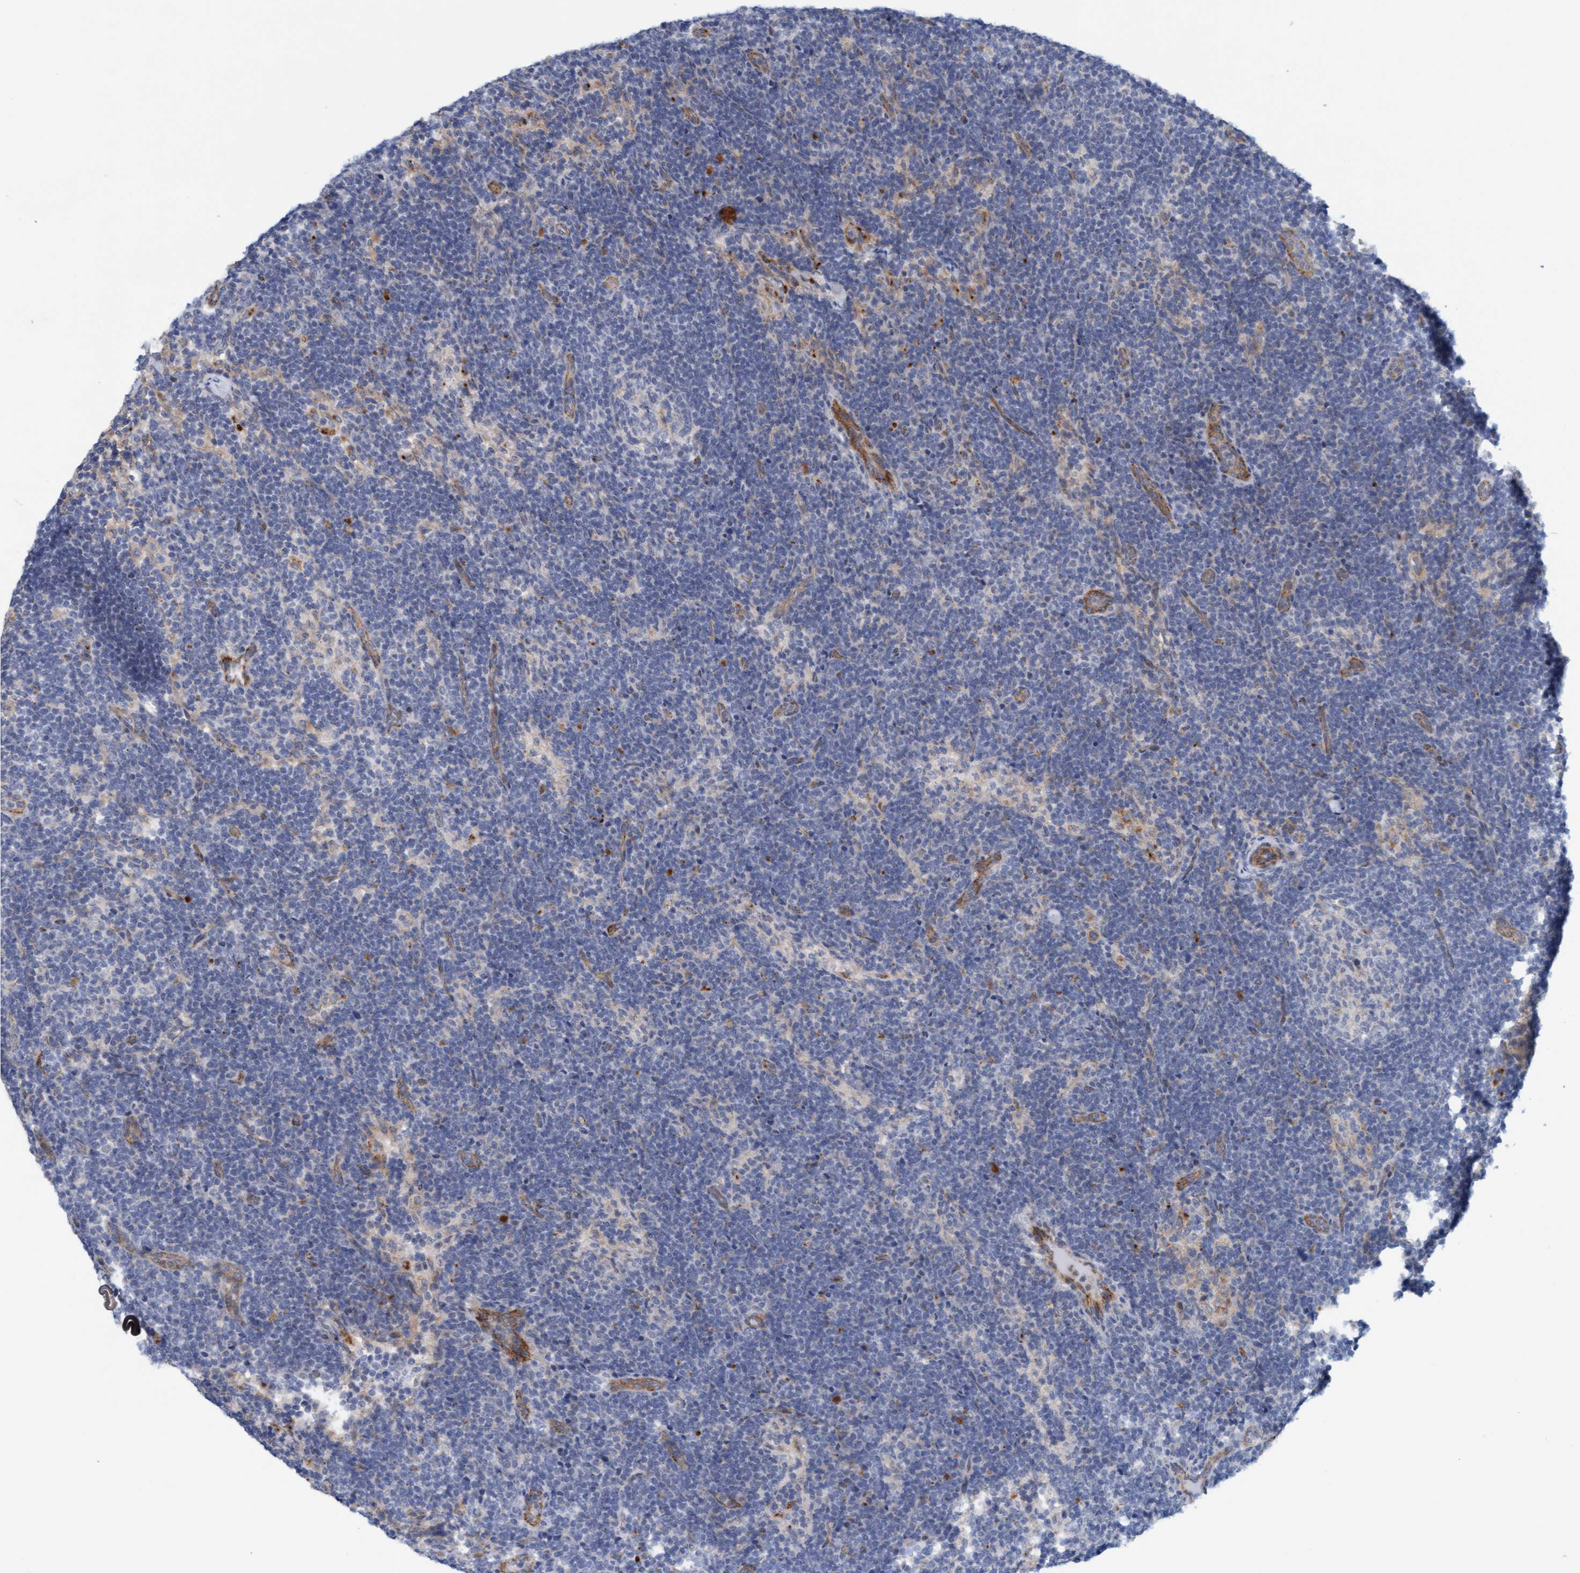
{"staining": {"intensity": "negative", "quantity": "none", "location": "none"}, "tissue": "lymph node", "cell_type": "Germinal center cells", "image_type": "normal", "snomed": [{"axis": "morphology", "description": "Normal tissue, NOS"}, {"axis": "topography", "description": "Lymph node"}], "caption": "Micrograph shows no protein positivity in germinal center cells of benign lymph node. (DAB IHC with hematoxylin counter stain).", "gene": "KRBA2", "patient": {"sex": "female", "age": 22}}